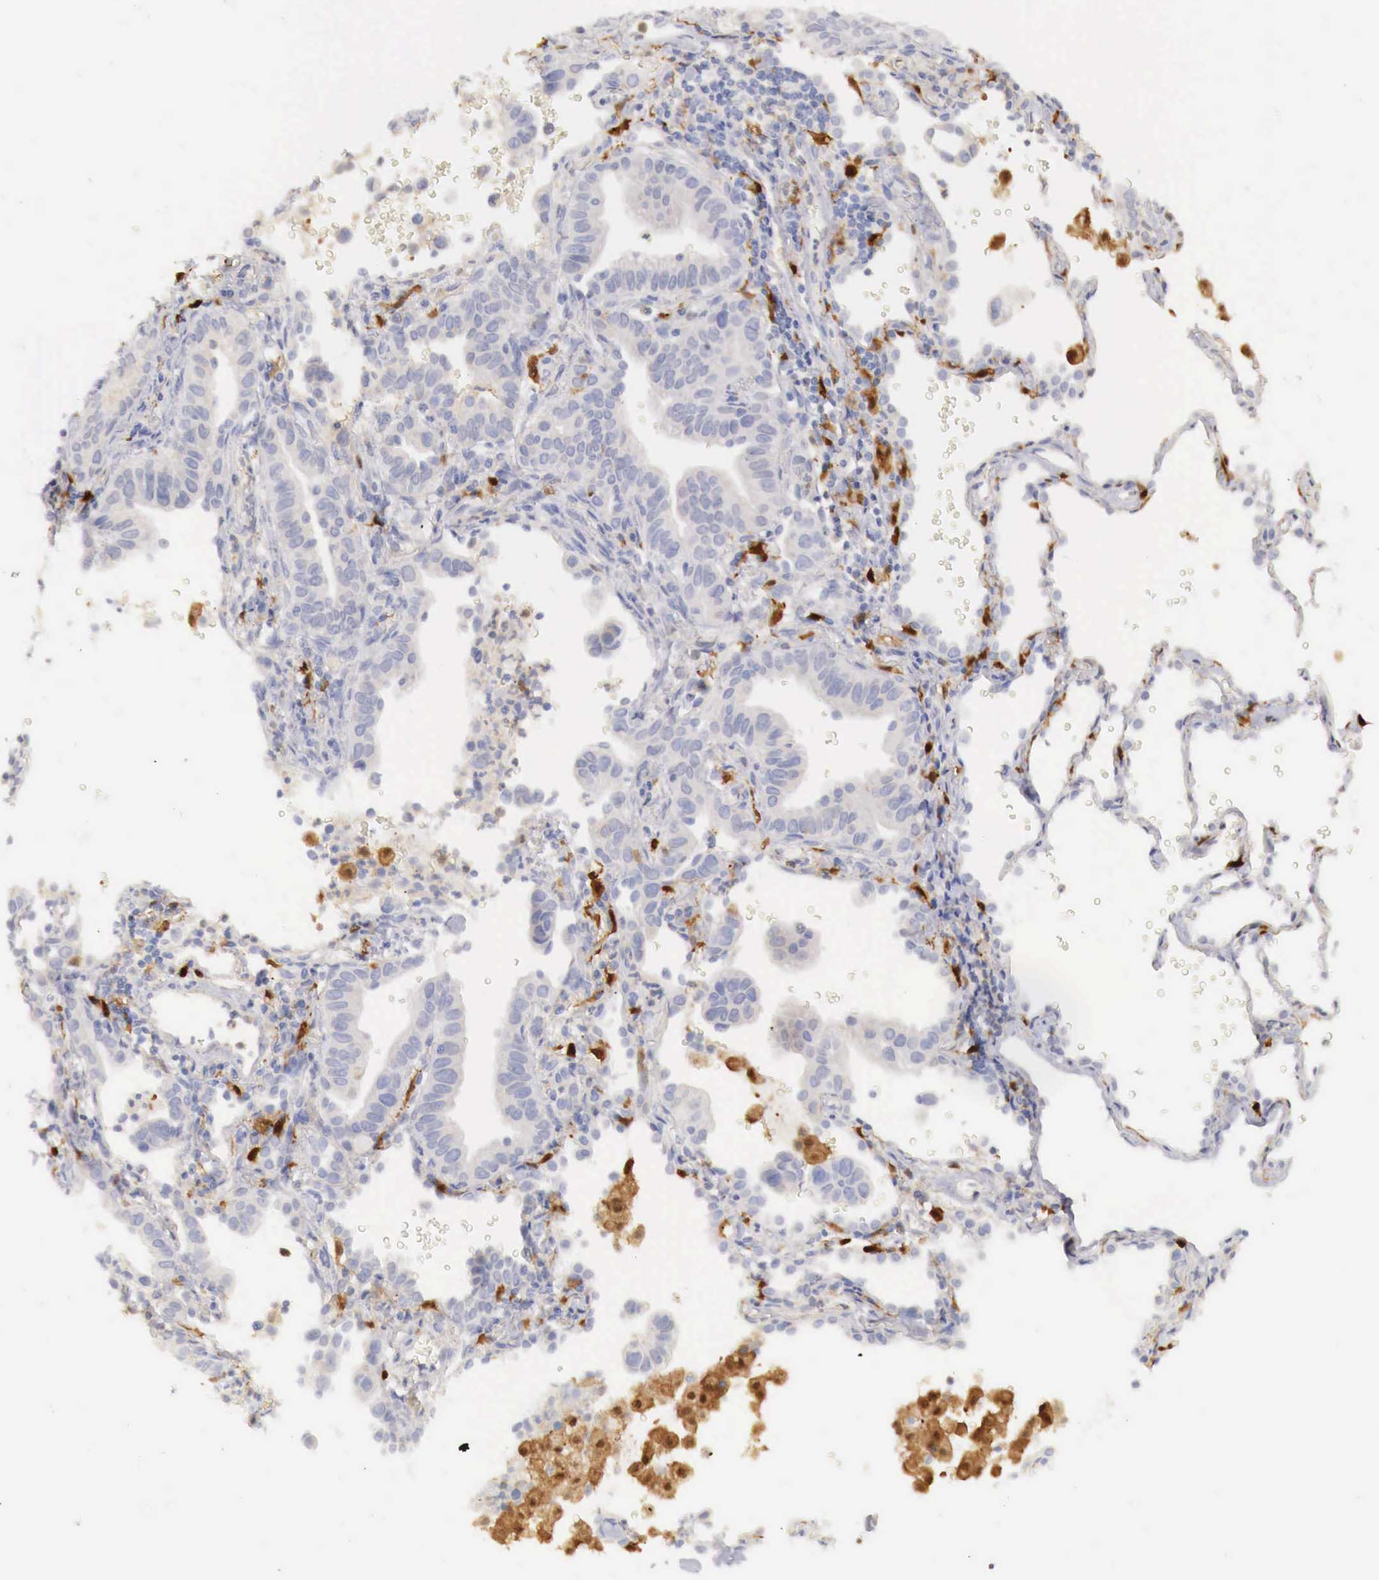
{"staining": {"intensity": "negative", "quantity": "none", "location": "none"}, "tissue": "lung cancer", "cell_type": "Tumor cells", "image_type": "cancer", "snomed": [{"axis": "morphology", "description": "Adenocarcinoma, NOS"}, {"axis": "topography", "description": "Lung"}], "caption": "This is a histopathology image of IHC staining of lung adenocarcinoma, which shows no expression in tumor cells.", "gene": "RENBP", "patient": {"sex": "female", "age": 50}}